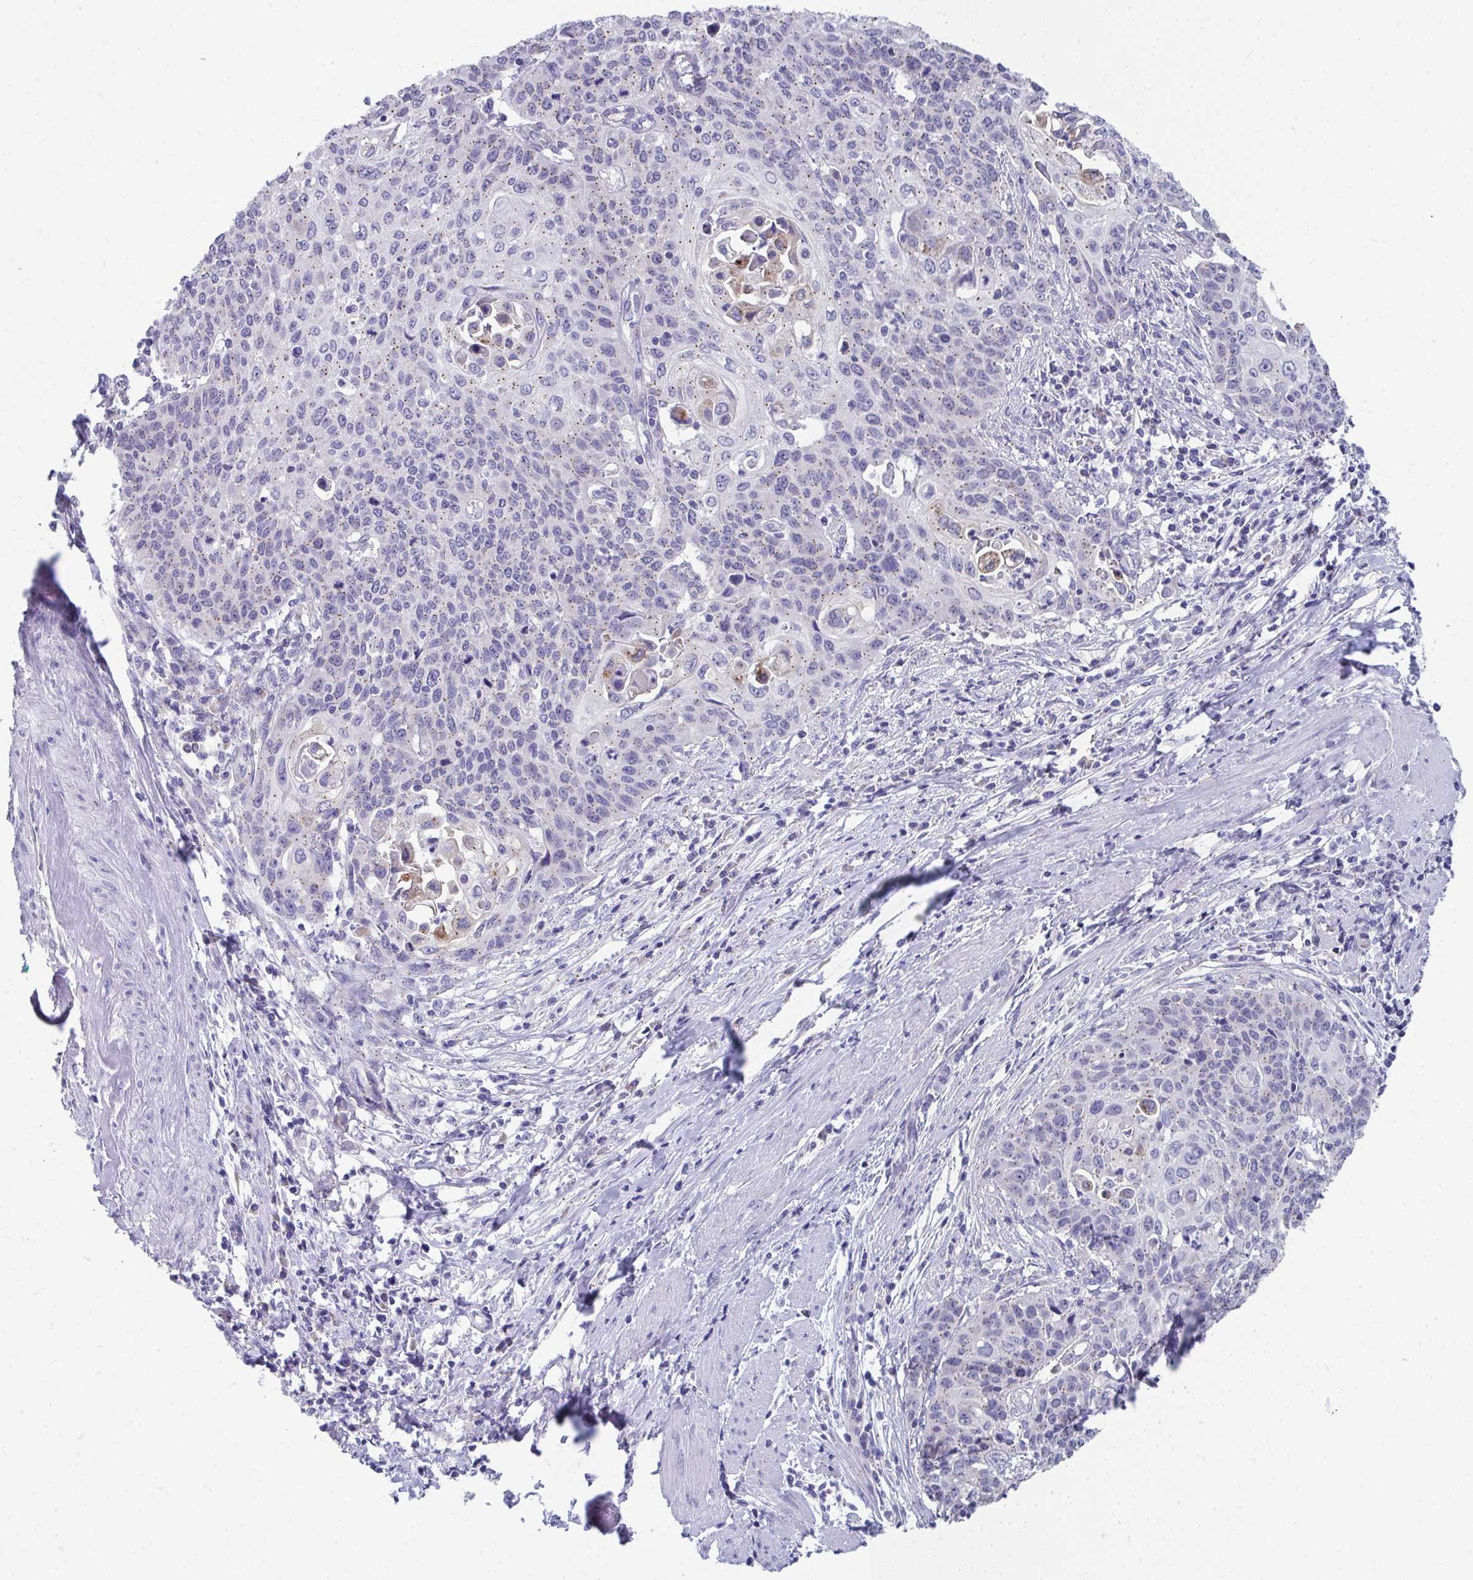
{"staining": {"intensity": "weak", "quantity": "<25%", "location": "cytoplasmic/membranous"}, "tissue": "cervical cancer", "cell_type": "Tumor cells", "image_type": "cancer", "snomed": [{"axis": "morphology", "description": "Squamous cell carcinoma, NOS"}, {"axis": "topography", "description": "Cervix"}], "caption": "There is no significant positivity in tumor cells of cervical cancer.", "gene": "TMPRSS2", "patient": {"sex": "female", "age": 65}}